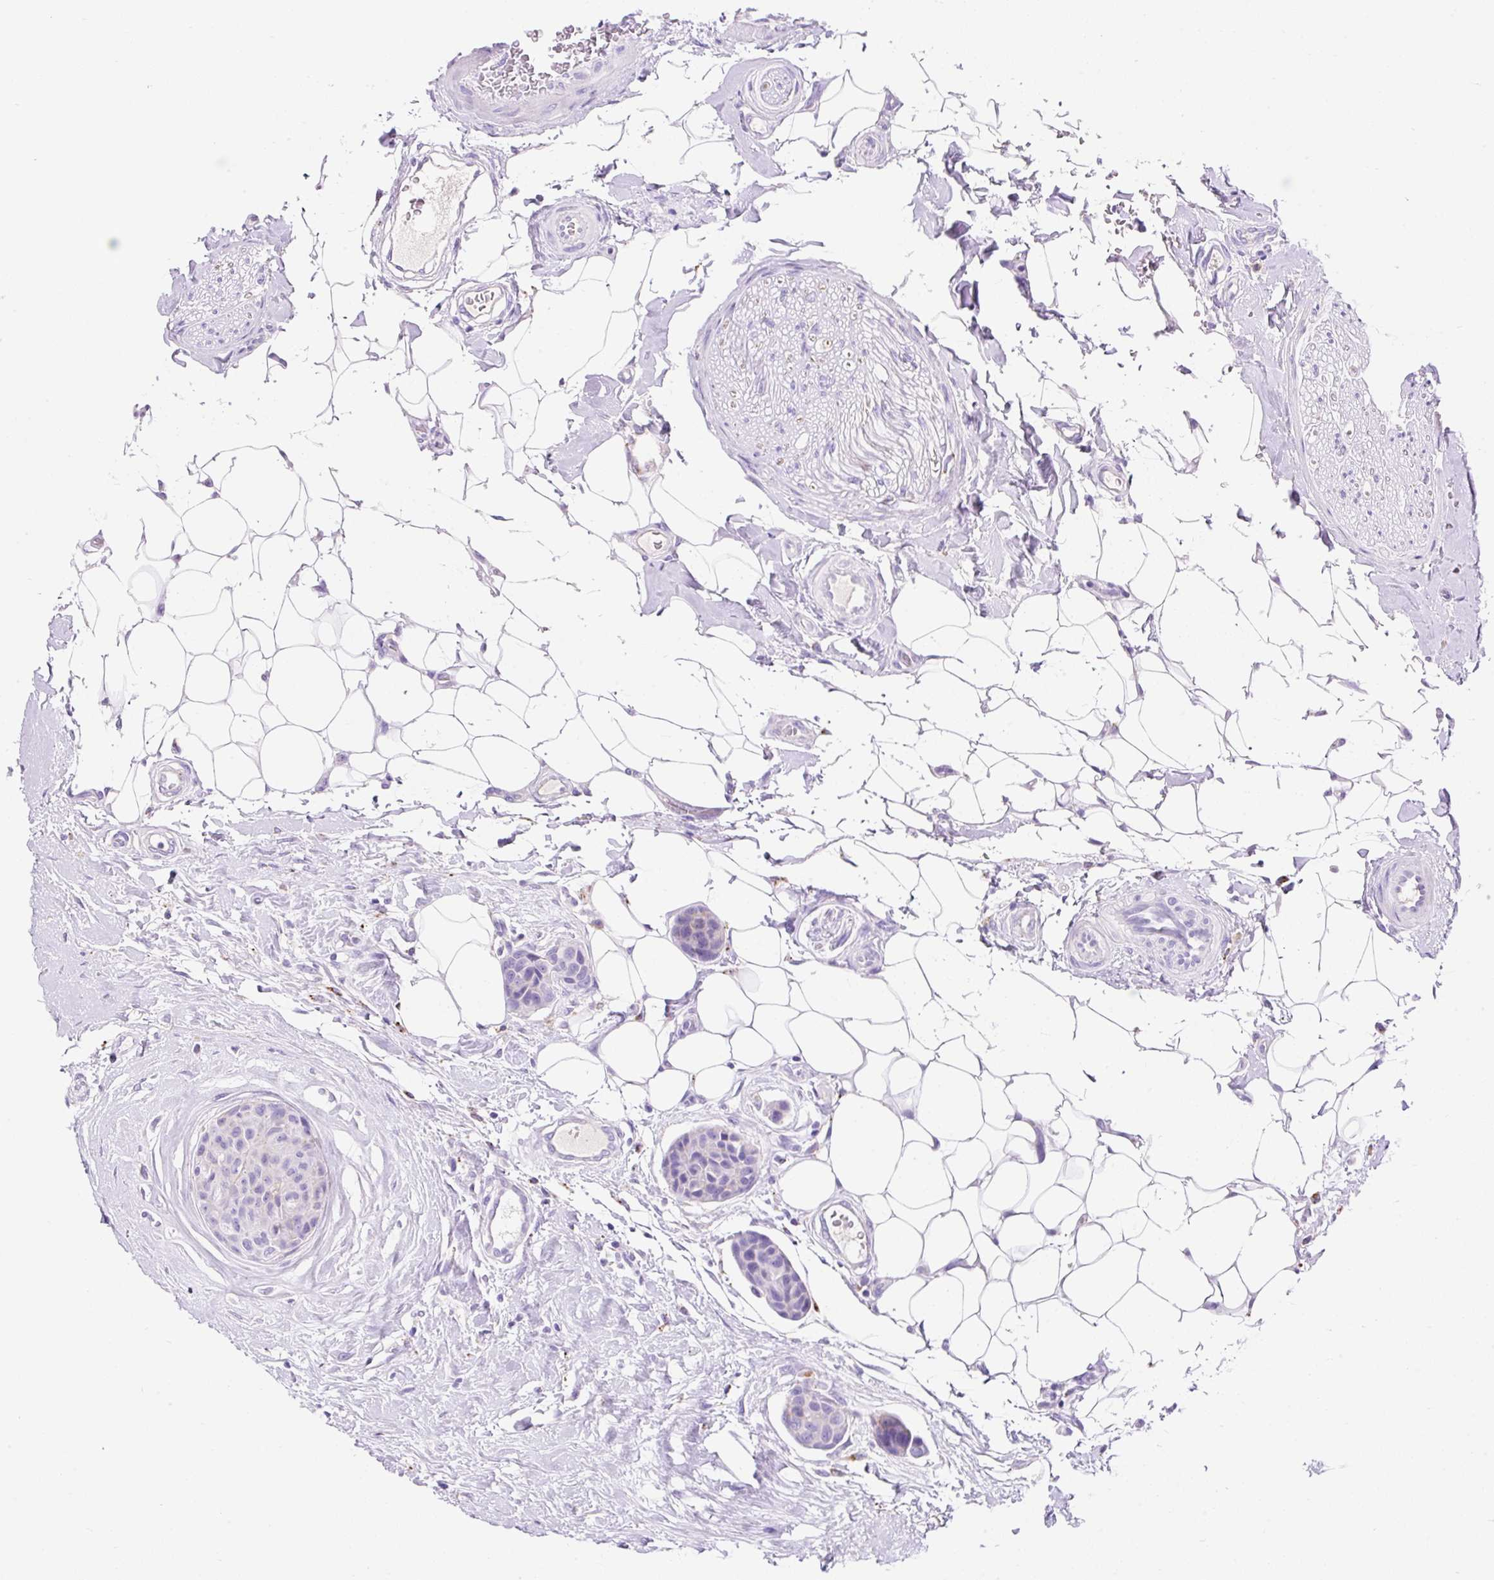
{"staining": {"intensity": "negative", "quantity": "none", "location": "none"}, "tissue": "breast cancer", "cell_type": "Tumor cells", "image_type": "cancer", "snomed": [{"axis": "morphology", "description": "Duct carcinoma"}, {"axis": "topography", "description": "Breast"}, {"axis": "topography", "description": "Lymph node"}], "caption": "Breast cancer (intraductal carcinoma) stained for a protein using immunohistochemistry (IHC) demonstrates no staining tumor cells.", "gene": "HEXB", "patient": {"sex": "female", "age": 80}}